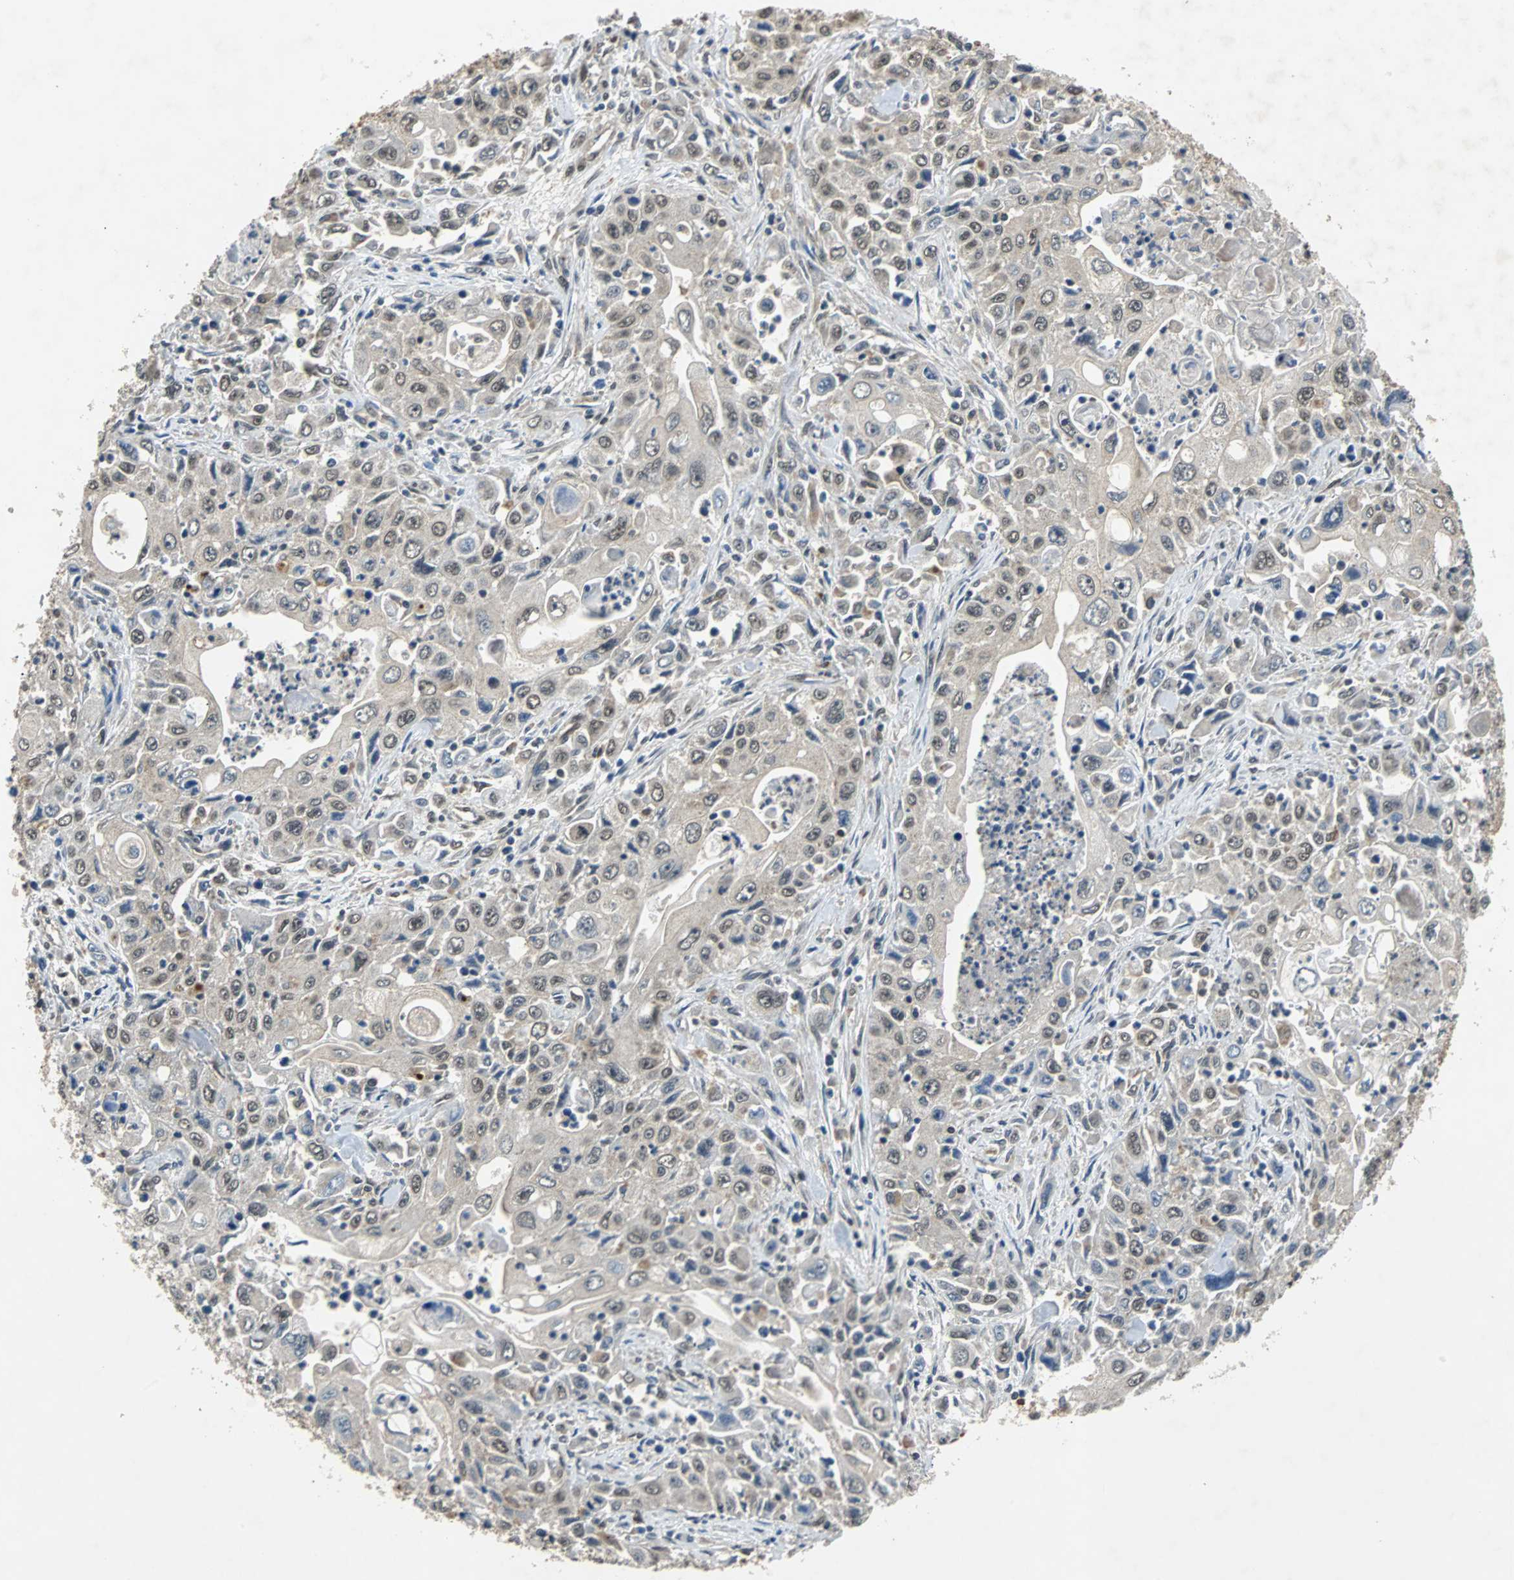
{"staining": {"intensity": "weak", "quantity": "25%-75%", "location": "cytoplasmic/membranous,nuclear"}, "tissue": "pancreatic cancer", "cell_type": "Tumor cells", "image_type": "cancer", "snomed": [{"axis": "morphology", "description": "Adenocarcinoma, NOS"}, {"axis": "topography", "description": "Pancreas"}], "caption": "Tumor cells demonstrate weak cytoplasmic/membranous and nuclear expression in approximately 25%-75% of cells in pancreatic adenocarcinoma. Immunohistochemistry stains the protein of interest in brown and the nuclei are stained blue.", "gene": "PHC1", "patient": {"sex": "male", "age": 70}}